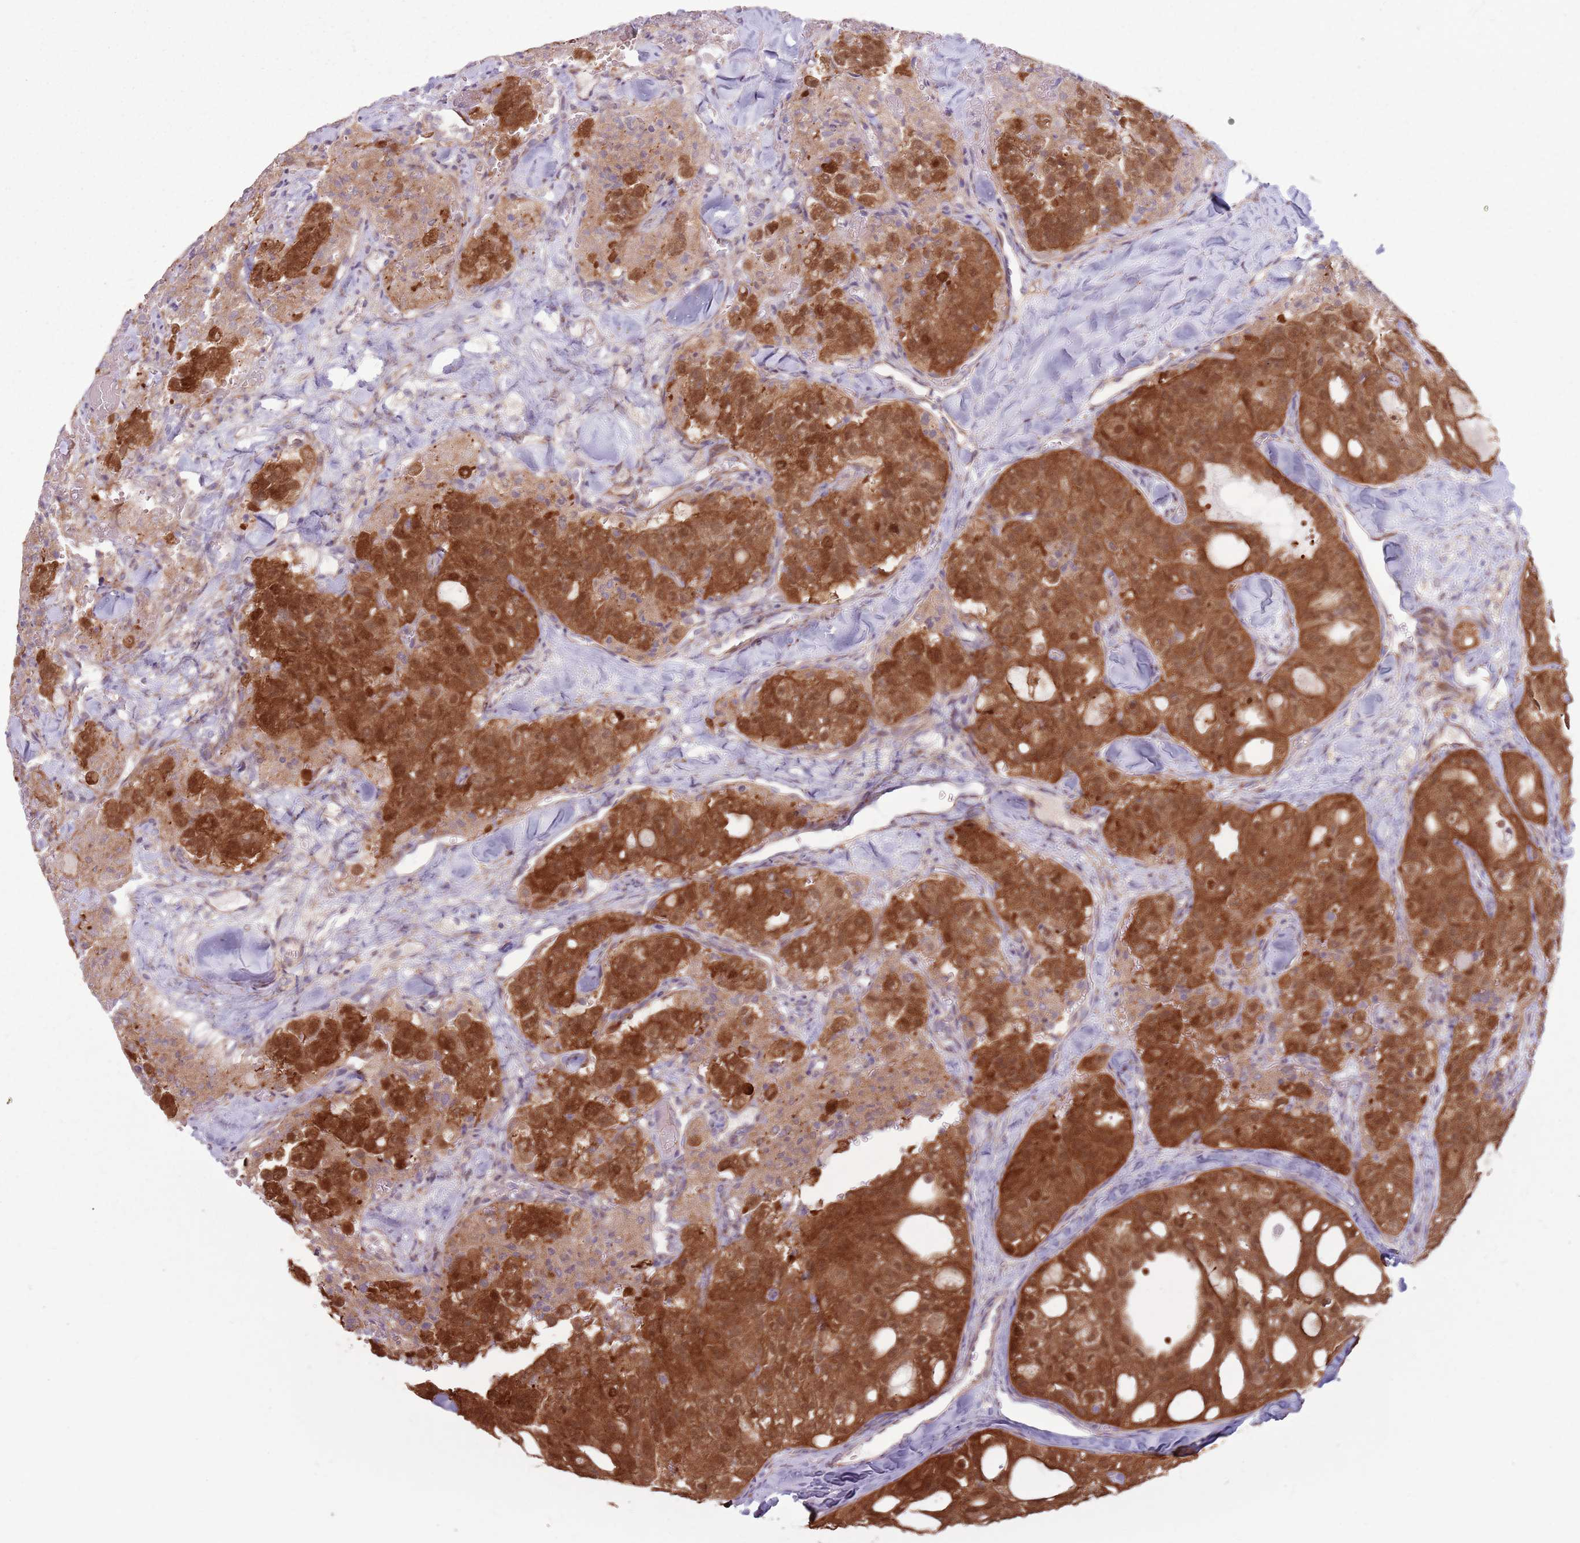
{"staining": {"intensity": "strong", "quantity": "25%-75%", "location": "cytoplasmic/membranous,nuclear"}, "tissue": "thyroid cancer", "cell_type": "Tumor cells", "image_type": "cancer", "snomed": [{"axis": "morphology", "description": "Follicular adenoma carcinoma, NOS"}, {"axis": "topography", "description": "Thyroid gland"}], "caption": "Strong cytoplasmic/membranous and nuclear positivity is present in approximately 25%-75% of tumor cells in thyroid cancer. (IHC, brightfield microscopy, high magnification).", "gene": "CCDC150", "patient": {"sex": "male", "age": 75}}